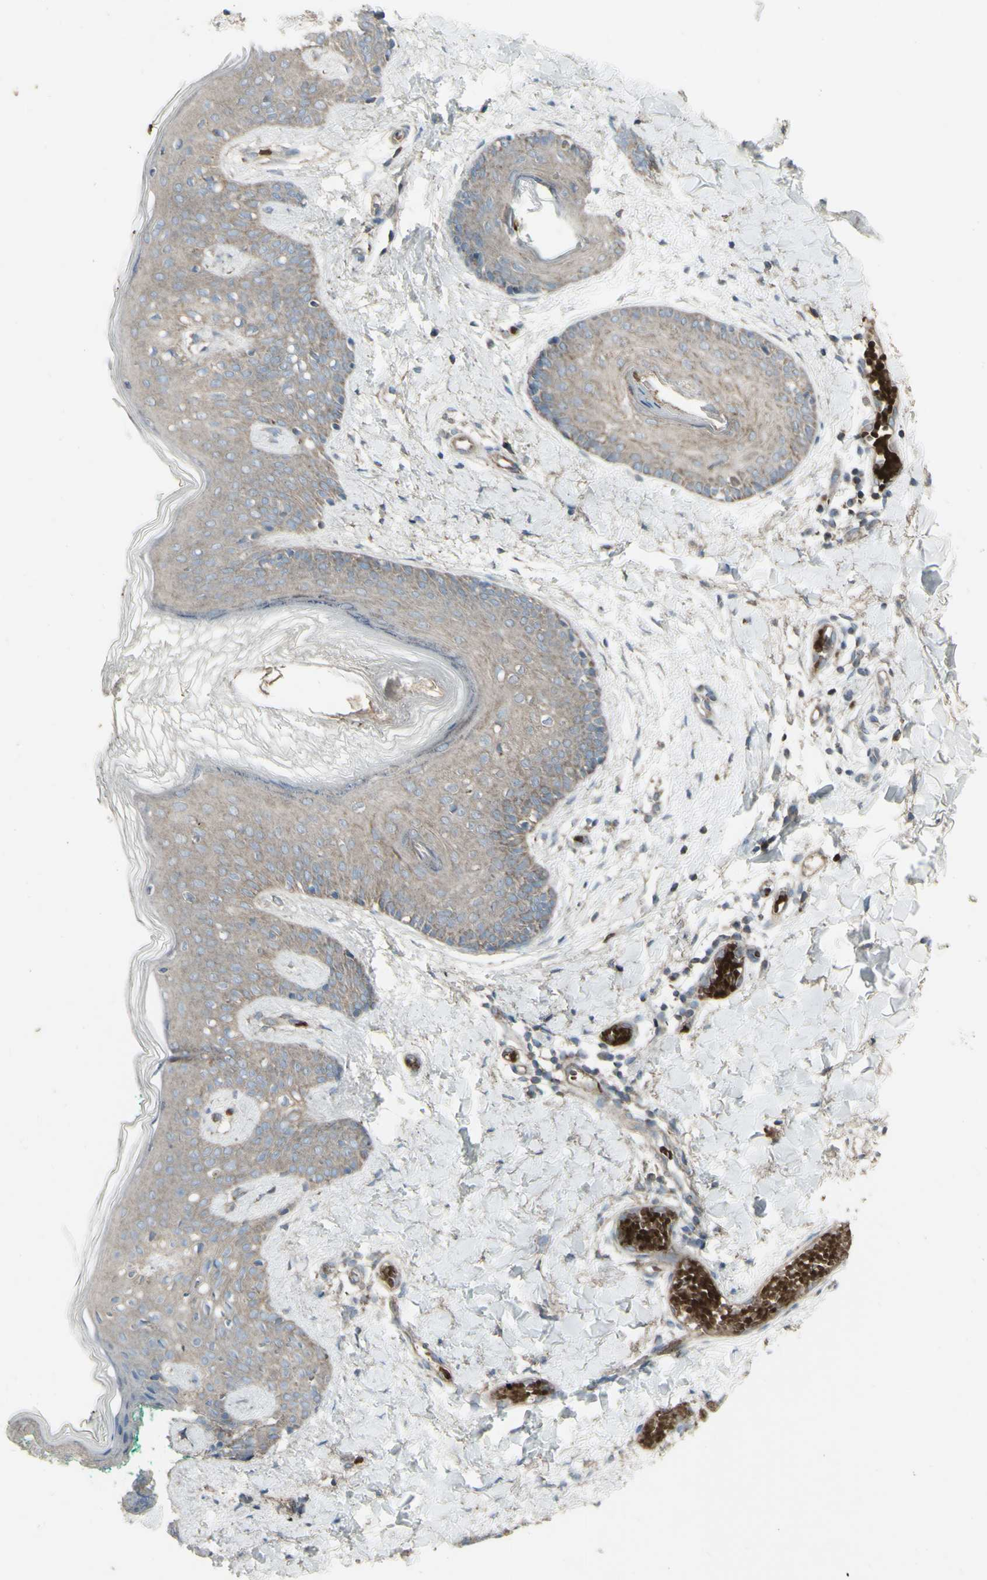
{"staining": {"intensity": "weak", "quantity": "<25%", "location": "cytoplasmic/membranous"}, "tissue": "skin", "cell_type": "Fibroblasts", "image_type": "normal", "snomed": [{"axis": "morphology", "description": "Normal tissue, NOS"}, {"axis": "topography", "description": "Skin"}], "caption": "This is a micrograph of immunohistochemistry (IHC) staining of benign skin, which shows no staining in fibroblasts. (Immunohistochemistry (ihc), brightfield microscopy, high magnification).", "gene": "SHC1", "patient": {"sex": "male", "age": 16}}